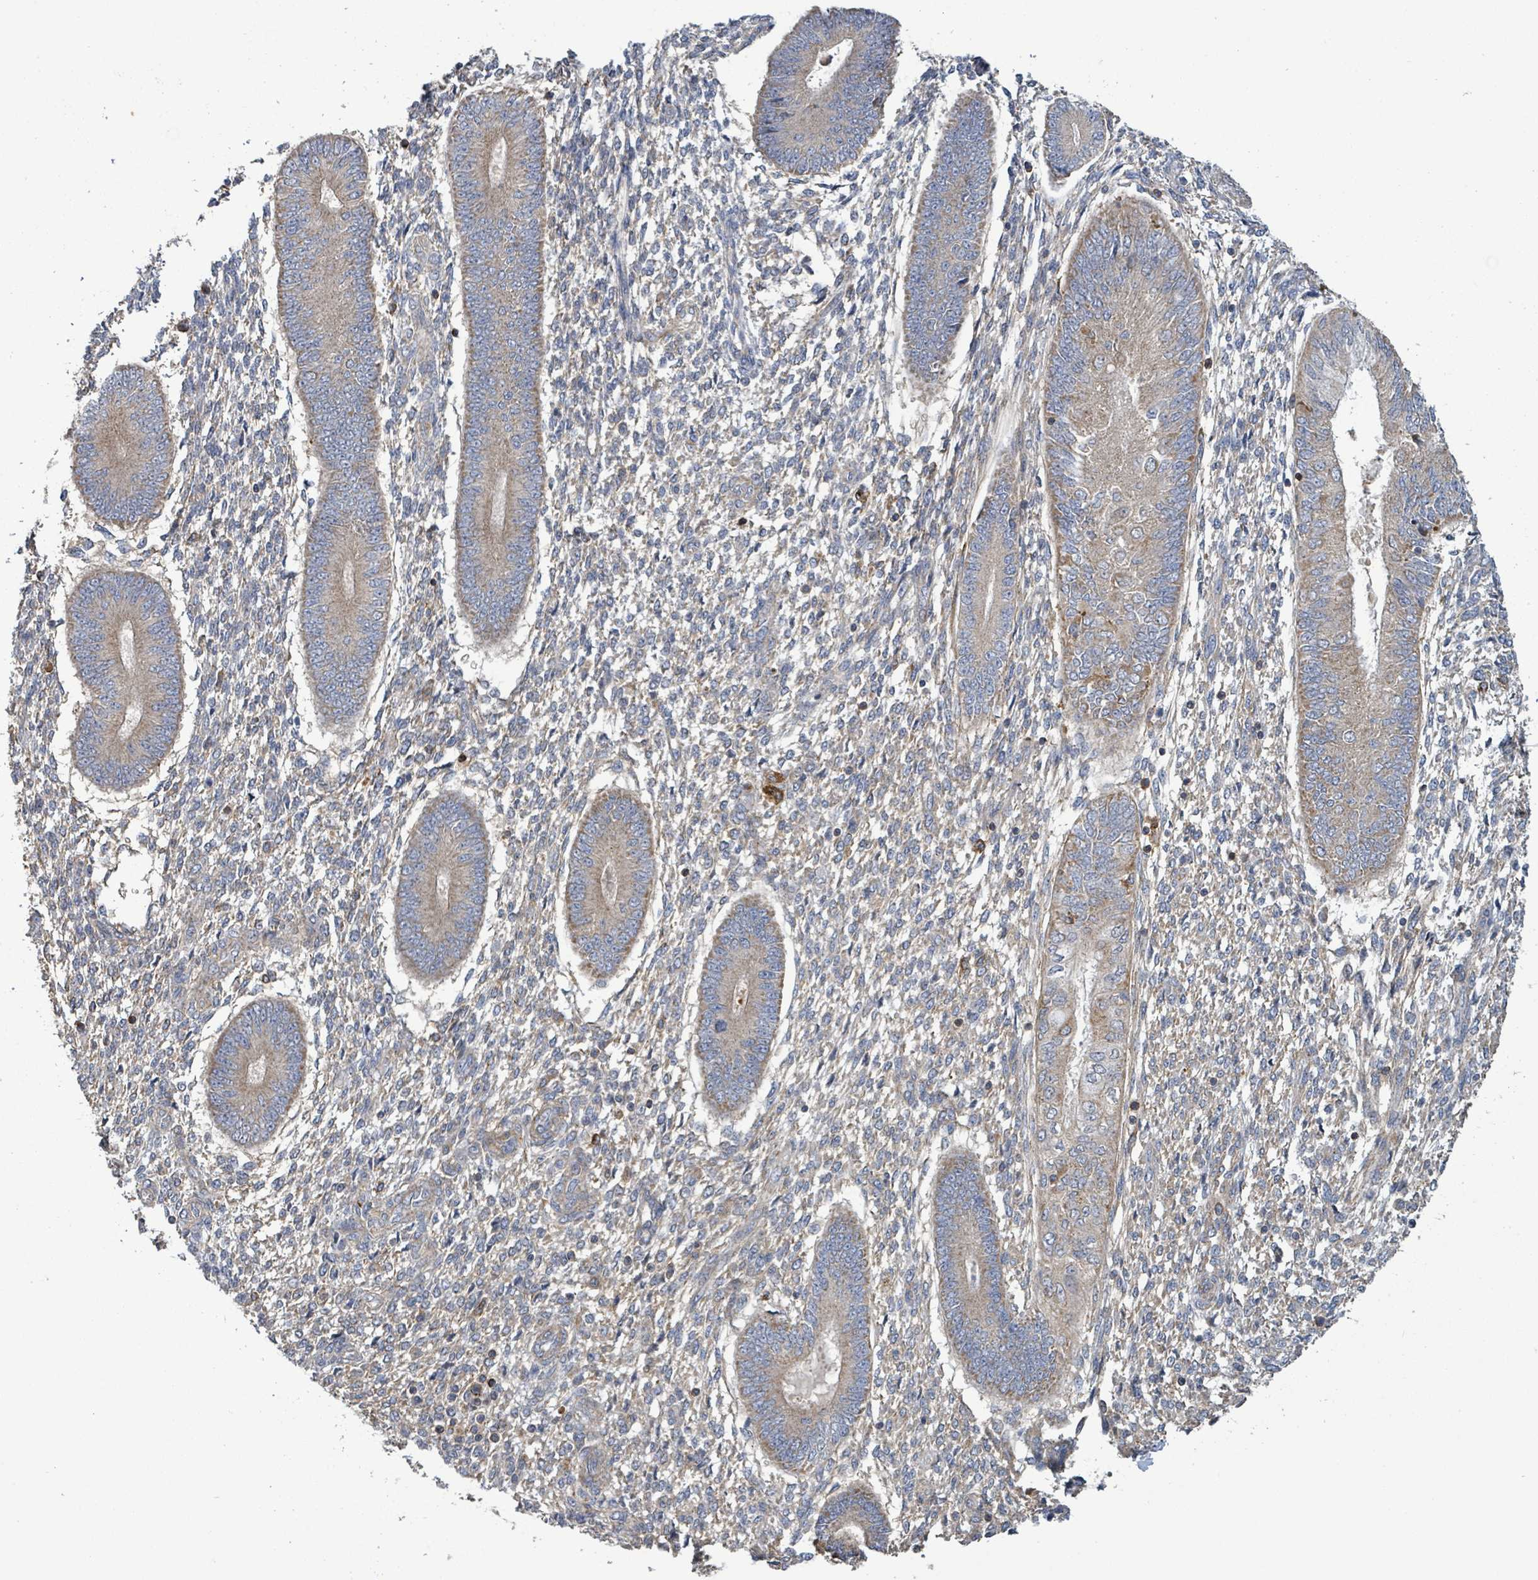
{"staining": {"intensity": "weak", "quantity": "25%-75%", "location": "cytoplasmic/membranous"}, "tissue": "endometrium", "cell_type": "Cells in endometrial stroma", "image_type": "normal", "snomed": [{"axis": "morphology", "description": "Normal tissue, NOS"}, {"axis": "topography", "description": "Endometrium"}], "caption": "Cells in endometrial stroma reveal low levels of weak cytoplasmic/membranous staining in about 25%-75% of cells in unremarkable endometrium. The staining is performed using DAB (3,3'-diaminobenzidine) brown chromogen to label protein expression. The nuclei are counter-stained blue using hematoxylin.", "gene": "PLAAT1", "patient": {"sex": "female", "age": 49}}